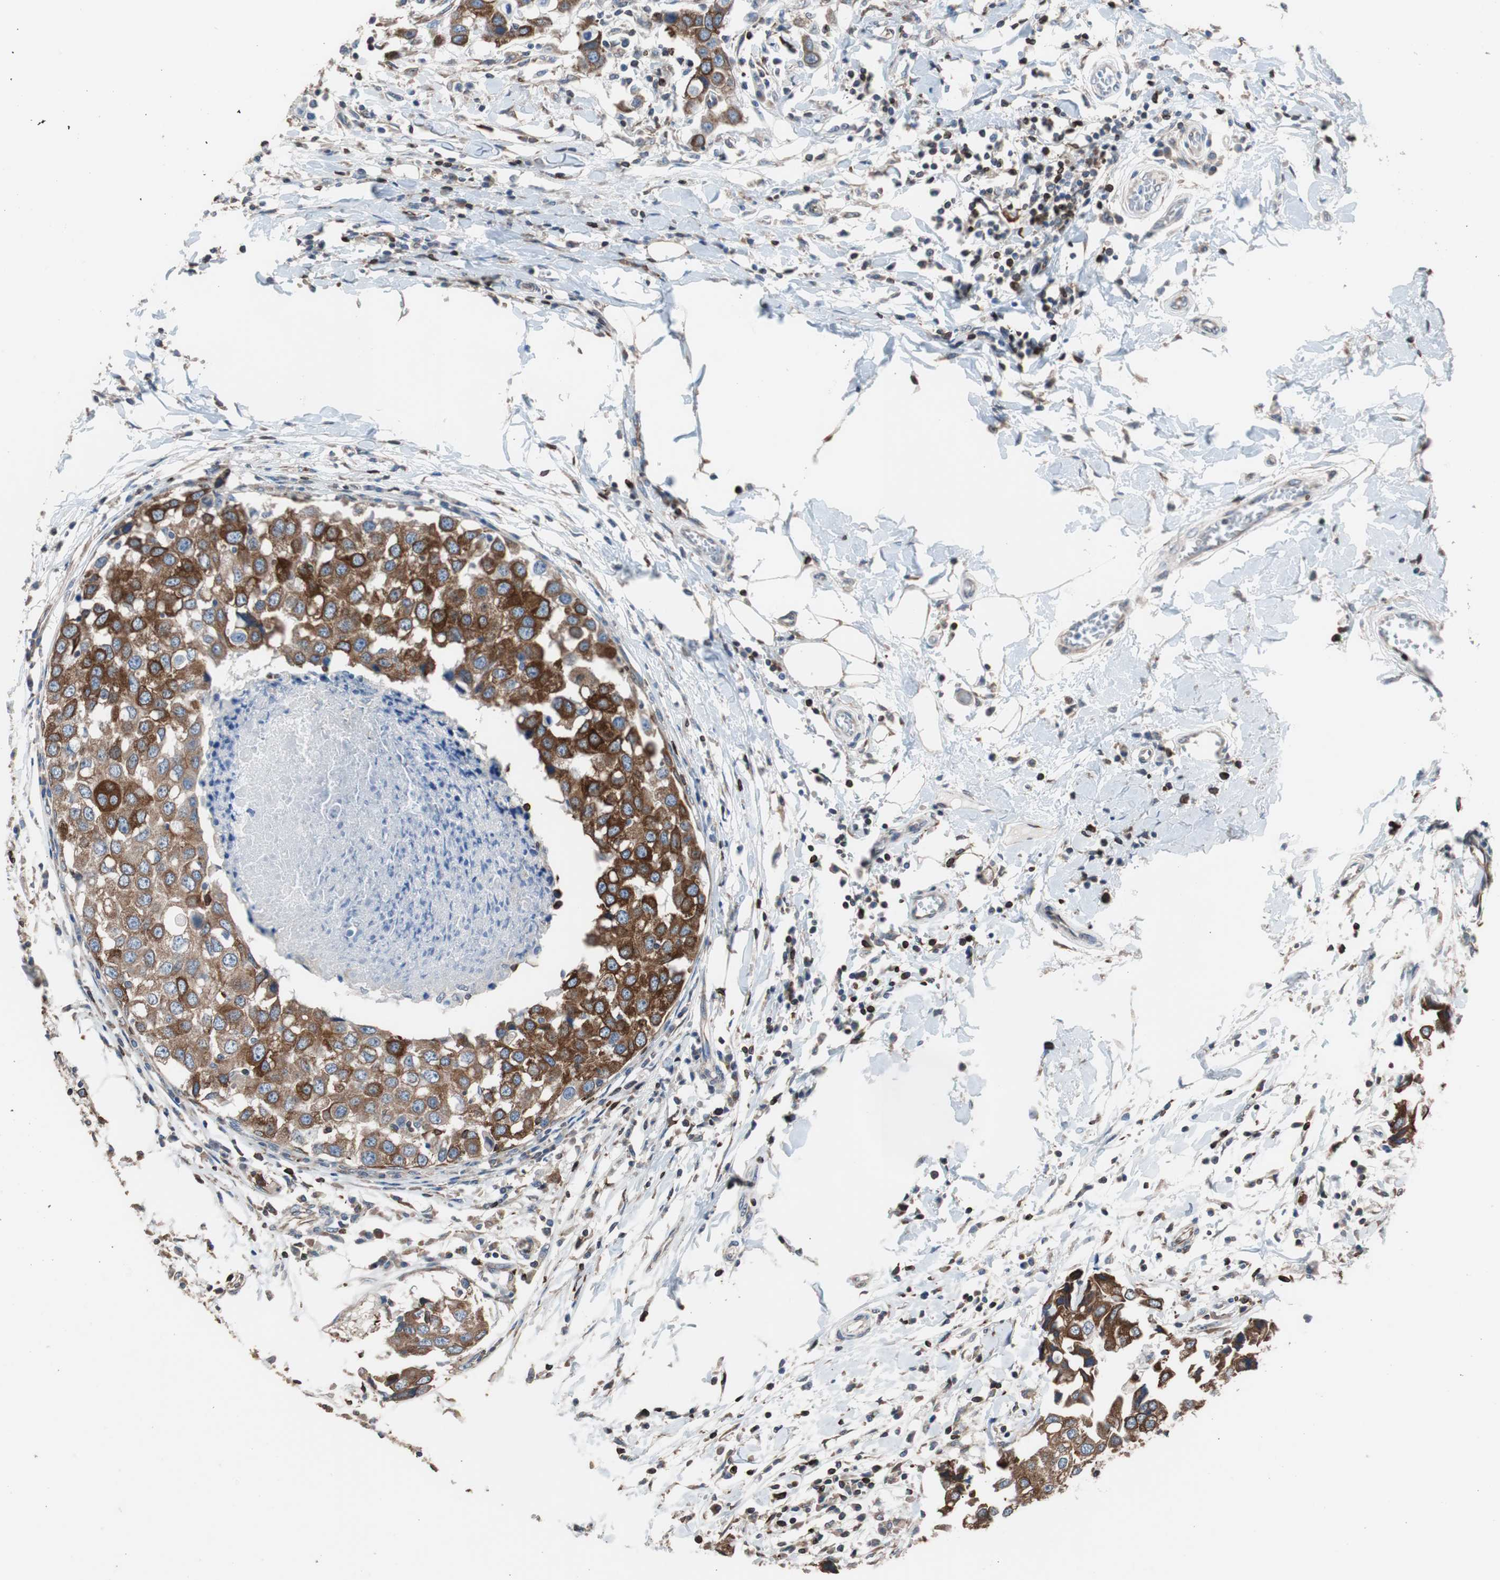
{"staining": {"intensity": "strong", "quantity": ">75%", "location": "cytoplasmic/membranous"}, "tissue": "breast cancer", "cell_type": "Tumor cells", "image_type": "cancer", "snomed": [{"axis": "morphology", "description": "Duct carcinoma"}, {"axis": "topography", "description": "Breast"}], "caption": "Protein expression analysis of invasive ductal carcinoma (breast) reveals strong cytoplasmic/membranous expression in approximately >75% of tumor cells.", "gene": "PBXIP1", "patient": {"sex": "female", "age": 27}}